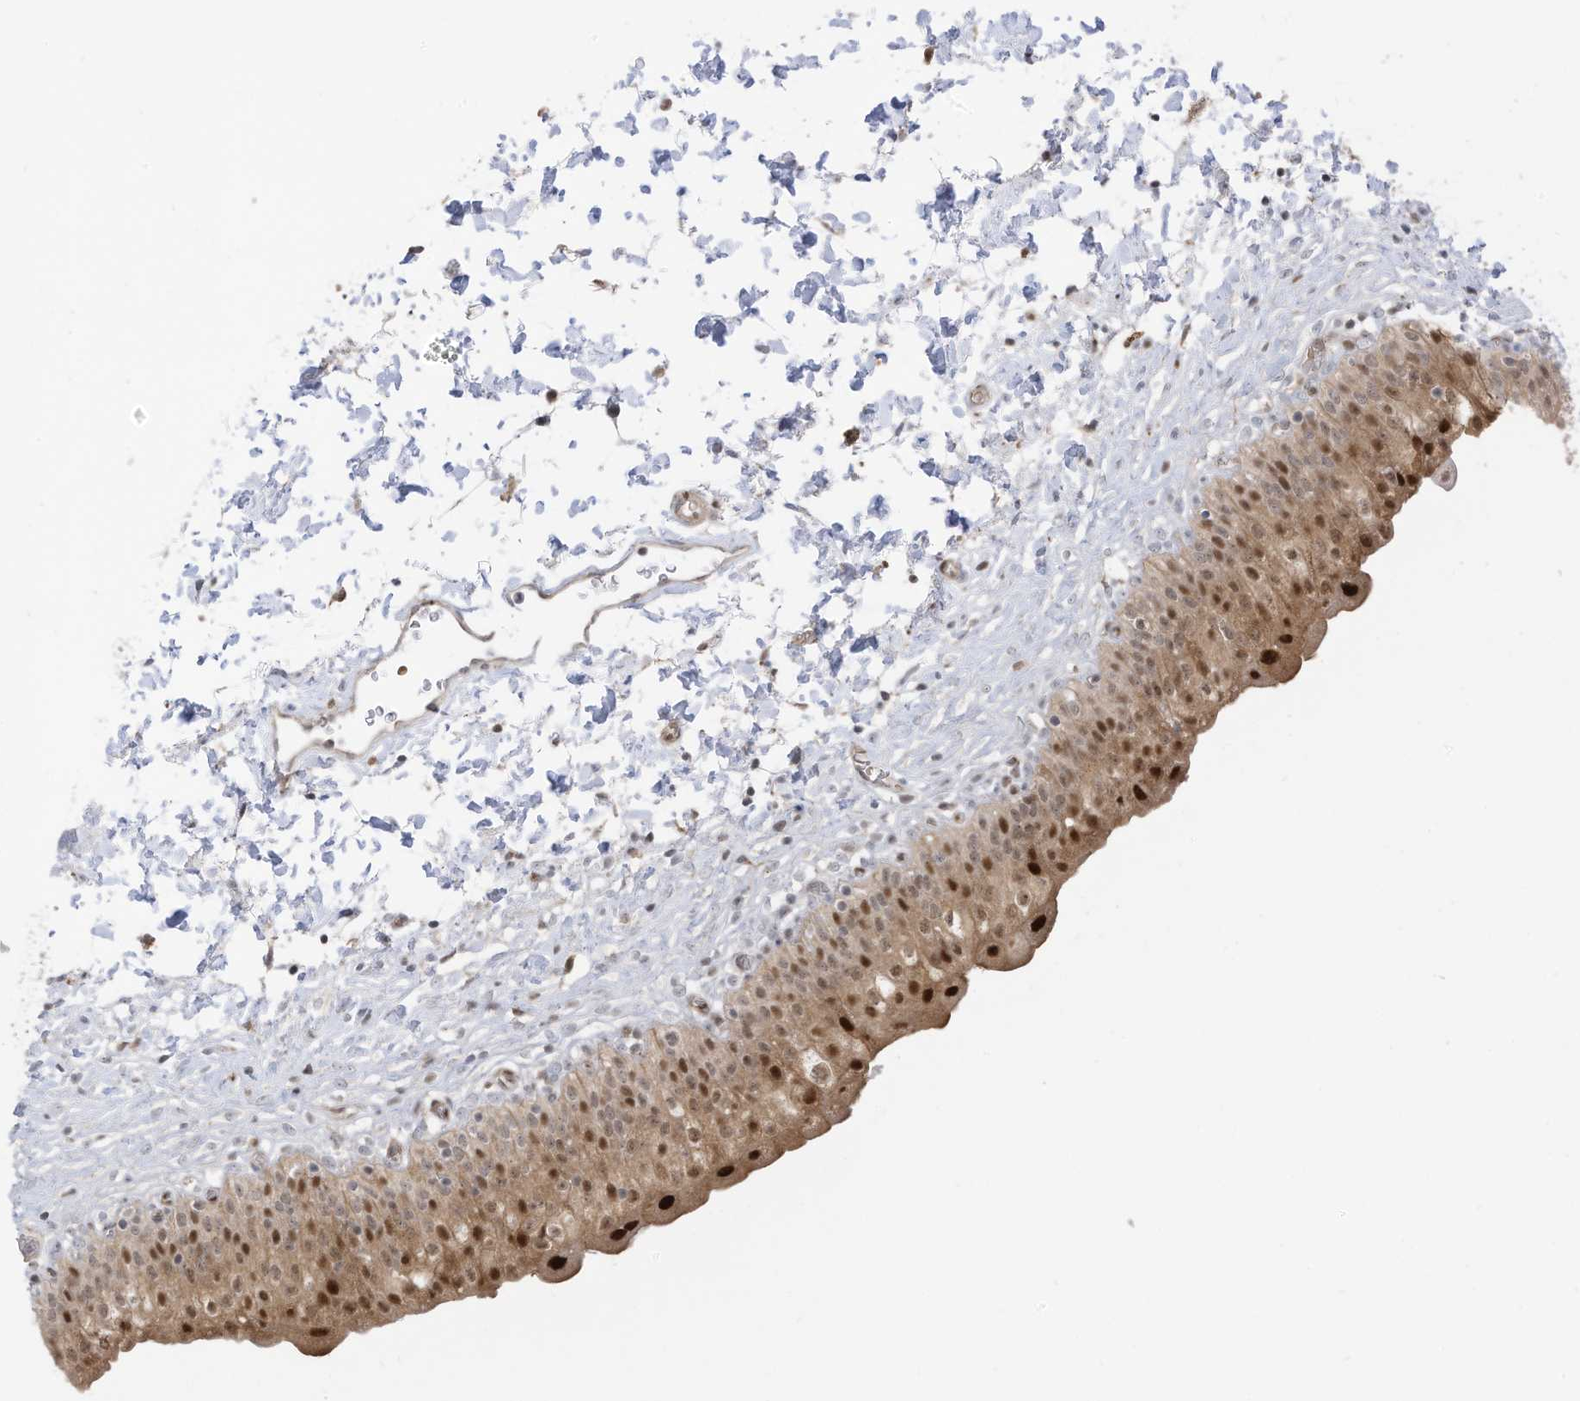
{"staining": {"intensity": "strong", "quantity": "25%-75%", "location": "cytoplasmic/membranous,nuclear"}, "tissue": "urinary bladder", "cell_type": "Urothelial cells", "image_type": "normal", "snomed": [{"axis": "morphology", "description": "Normal tissue, NOS"}, {"axis": "topography", "description": "Urinary bladder"}], "caption": "A brown stain highlights strong cytoplasmic/membranous,nuclear staining of a protein in urothelial cells of benign human urinary bladder. (DAB (3,3'-diaminobenzidine) = brown stain, brightfield microscopy at high magnification).", "gene": "ZCWPW2", "patient": {"sex": "male", "age": 55}}